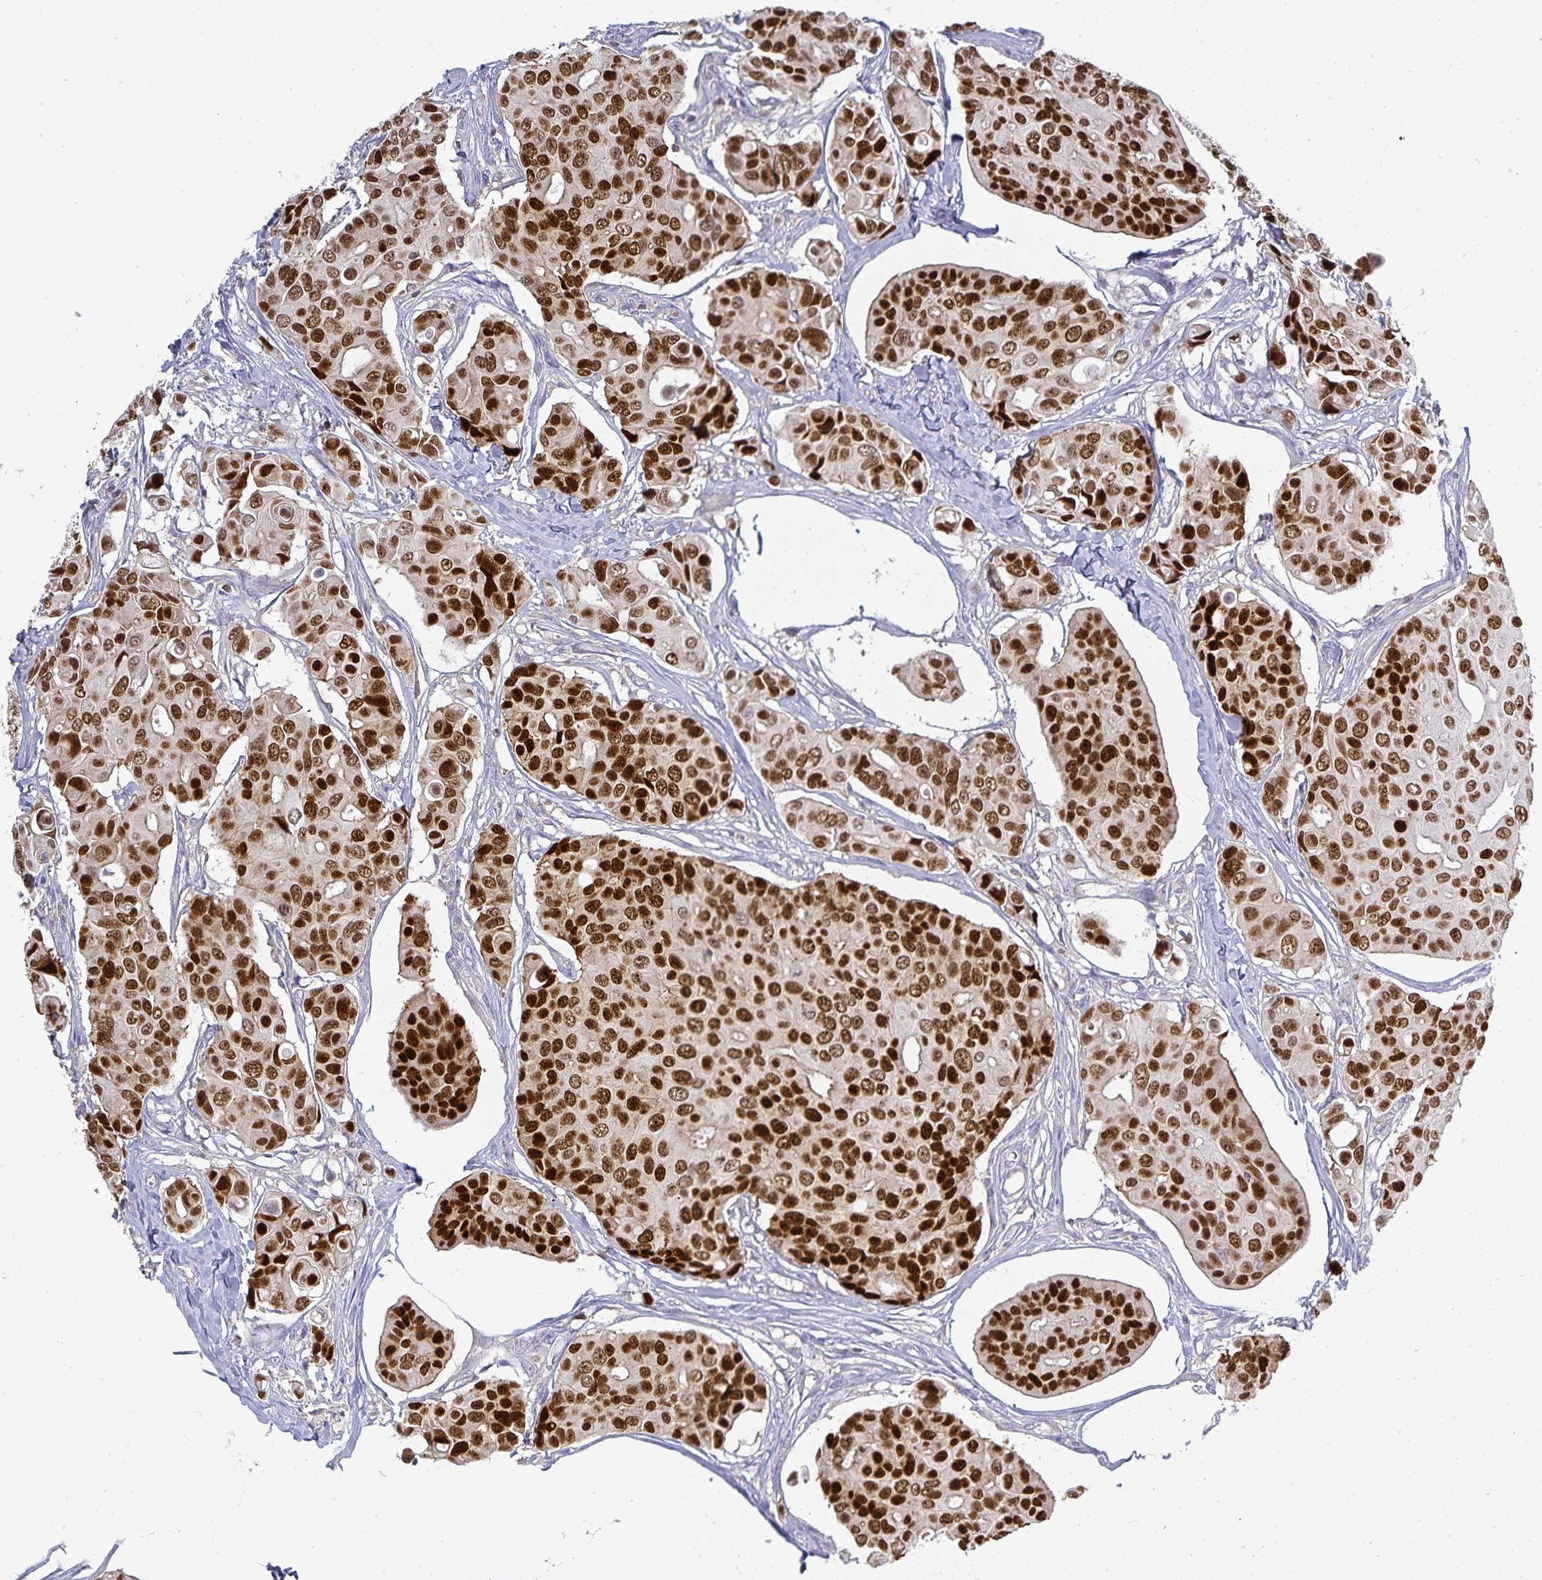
{"staining": {"intensity": "strong", "quantity": ">75%", "location": "nuclear"}, "tissue": "breast cancer", "cell_type": "Tumor cells", "image_type": "cancer", "snomed": [{"axis": "morphology", "description": "Normal tissue, NOS"}, {"axis": "morphology", "description": "Duct carcinoma"}, {"axis": "topography", "description": "Skin"}, {"axis": "topography", "description": "Breast"}], "caption": "Human breast cancer (invasive ductal carcinoma) stained with a brown dye demonstrates strong nuclear positive expression in approximately >75% of tumor cells.", "gene": "GATA3", "patient": {"sex": "female", "age": 54}}